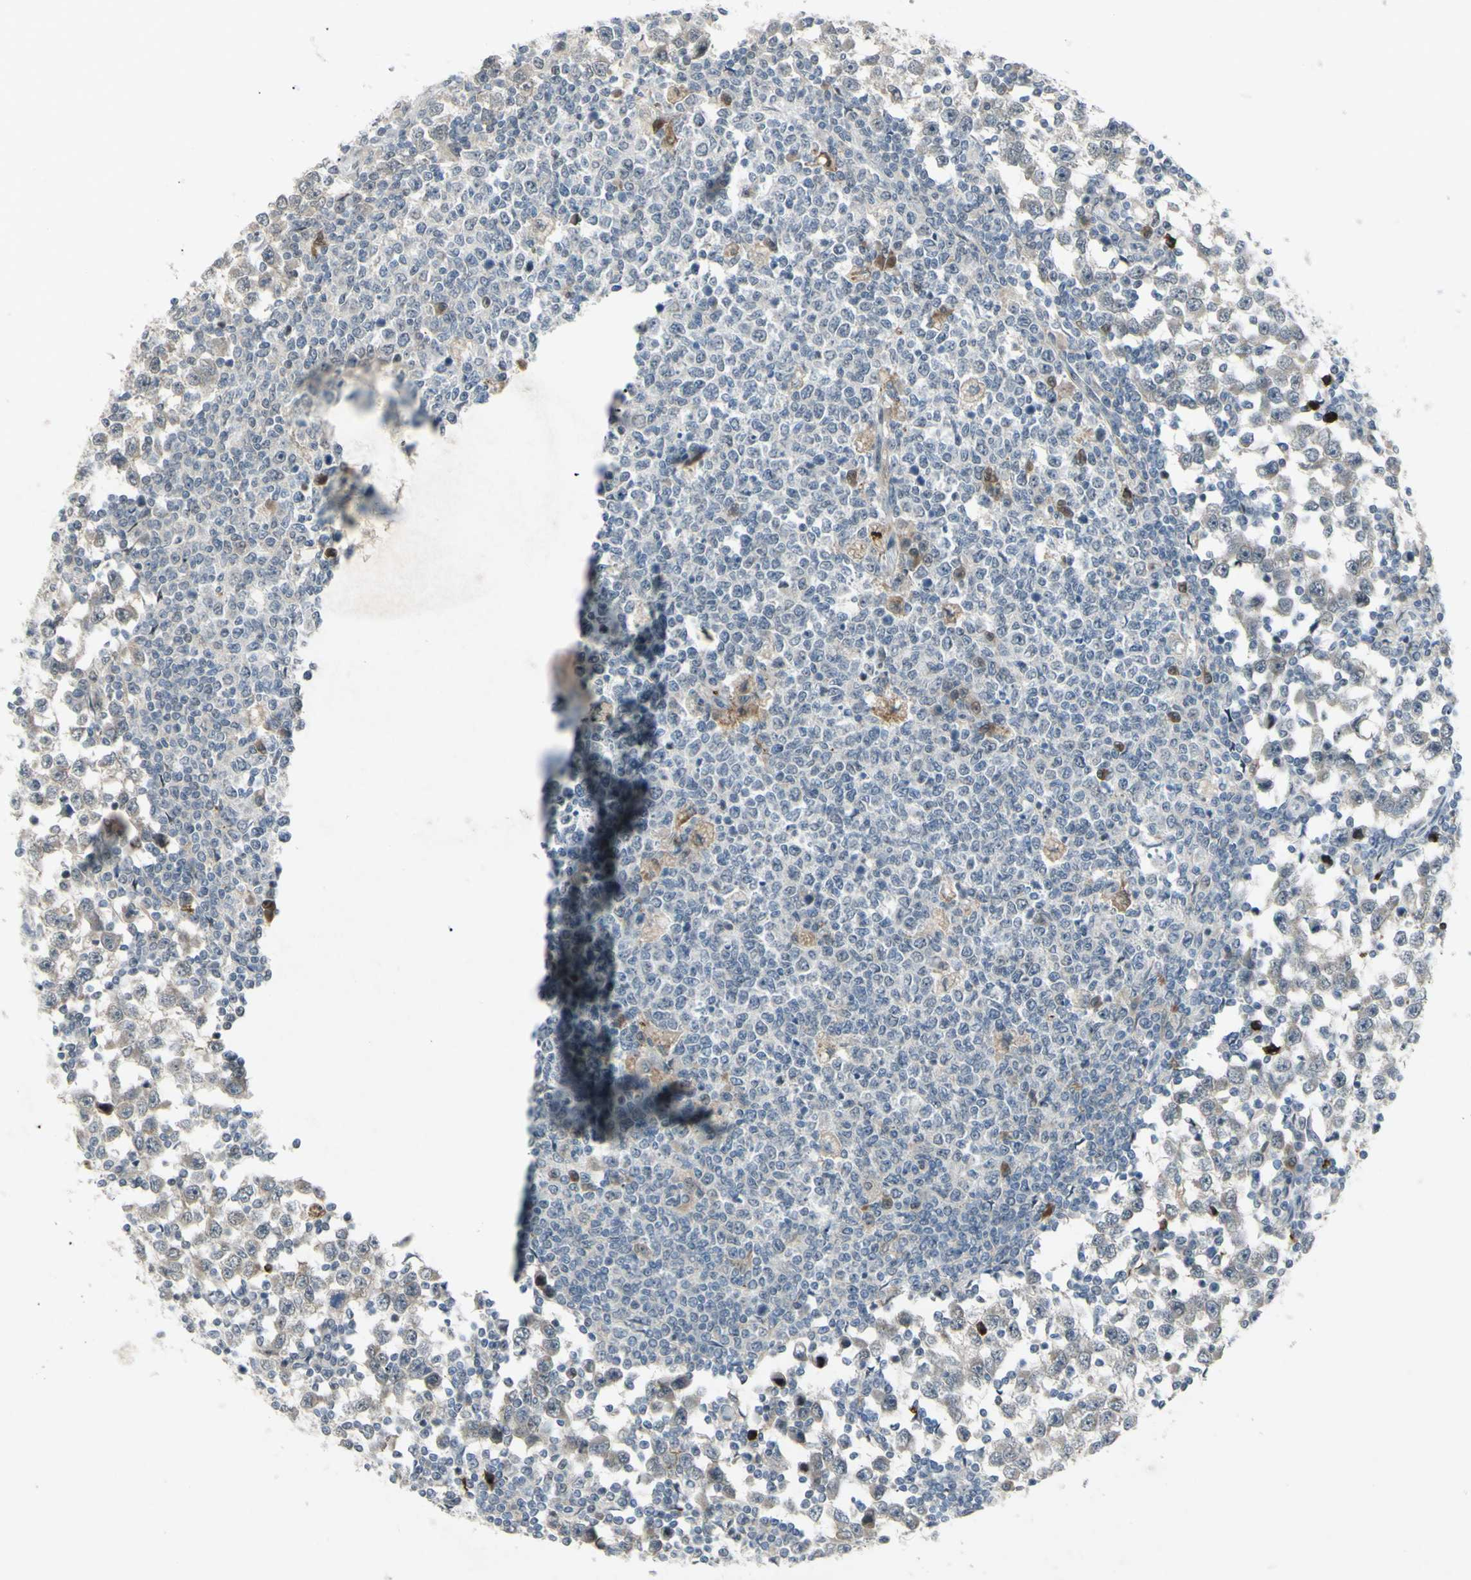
{"staining": {"intensity": "negative", "quantity": "none", "location": "none"}, "tissue": "testis cancer", "cell_type": "Tumor cells", "image_type": "cancer", "snomed": [{"axis": "morphology", "description": "Seminoma, NOS"}, {"axis": "topography", "description": "Testis"}], "caption": "An immunohistochemistry (IHC) histopathology image of testis cancer is shown. There is no staining in tumor cells of testis cancer. Nuclei are stained in blue.", "gene": "ETNK1", "patient": {"sex": "male", "age": 65}}